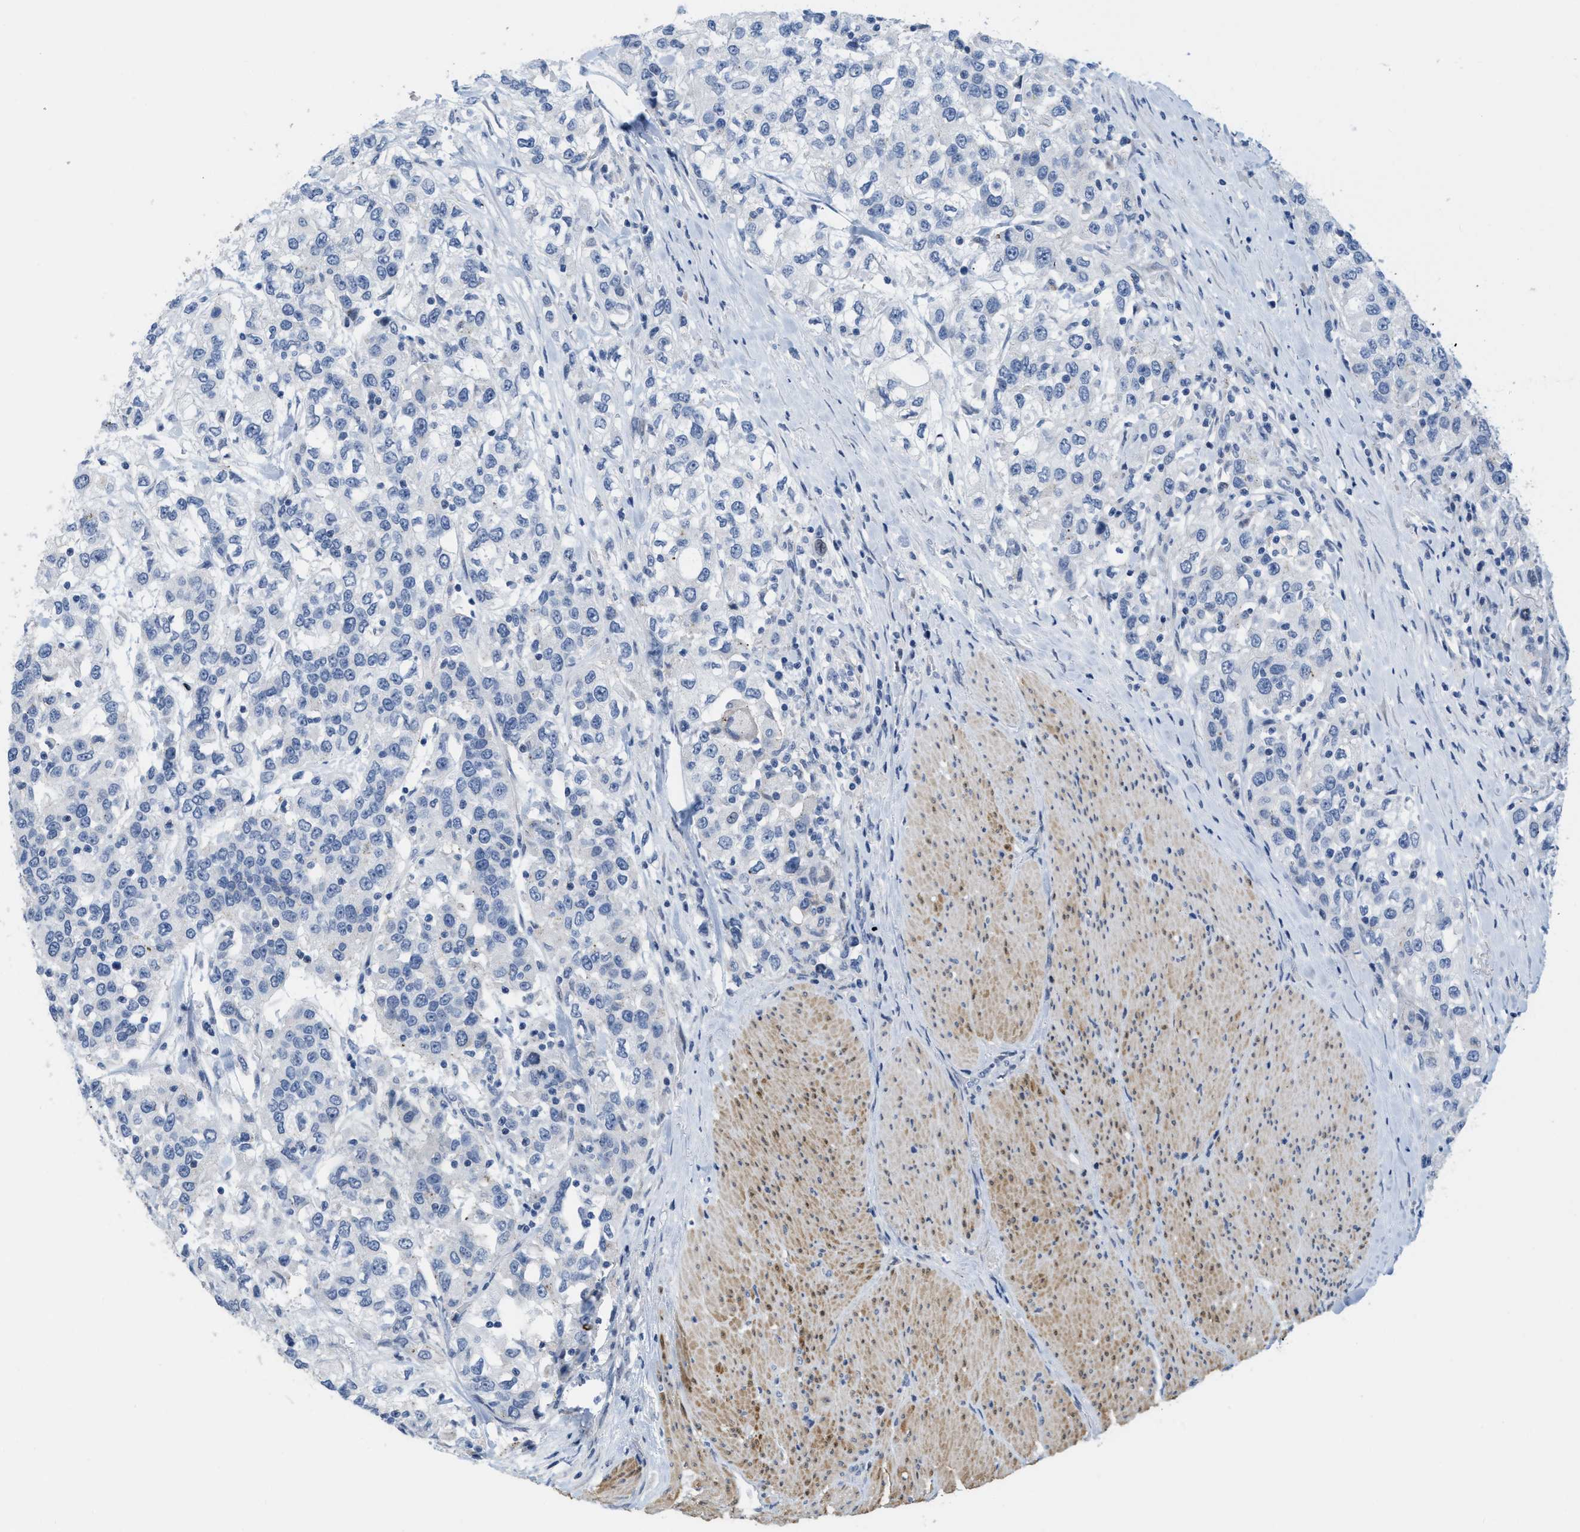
{"staining": {"intensity": "negative", "quantity": "none", "location": "none"}, "tissue": "urothelial cancer", "cell_type": "Tumor cells", "image_type": "cancer", "snomed": [{"axis": "morphology", "description": "Urothelial carcinoma, High grade"}, {"axis": "topography", "description": "Urinary bladder"}], "caption": "The IHC histopathology image has no significant expression in tumor cells of urothelial cancer tissue.", "gene": "CRYM", "patient": {"sex": "female", "age": 80}}